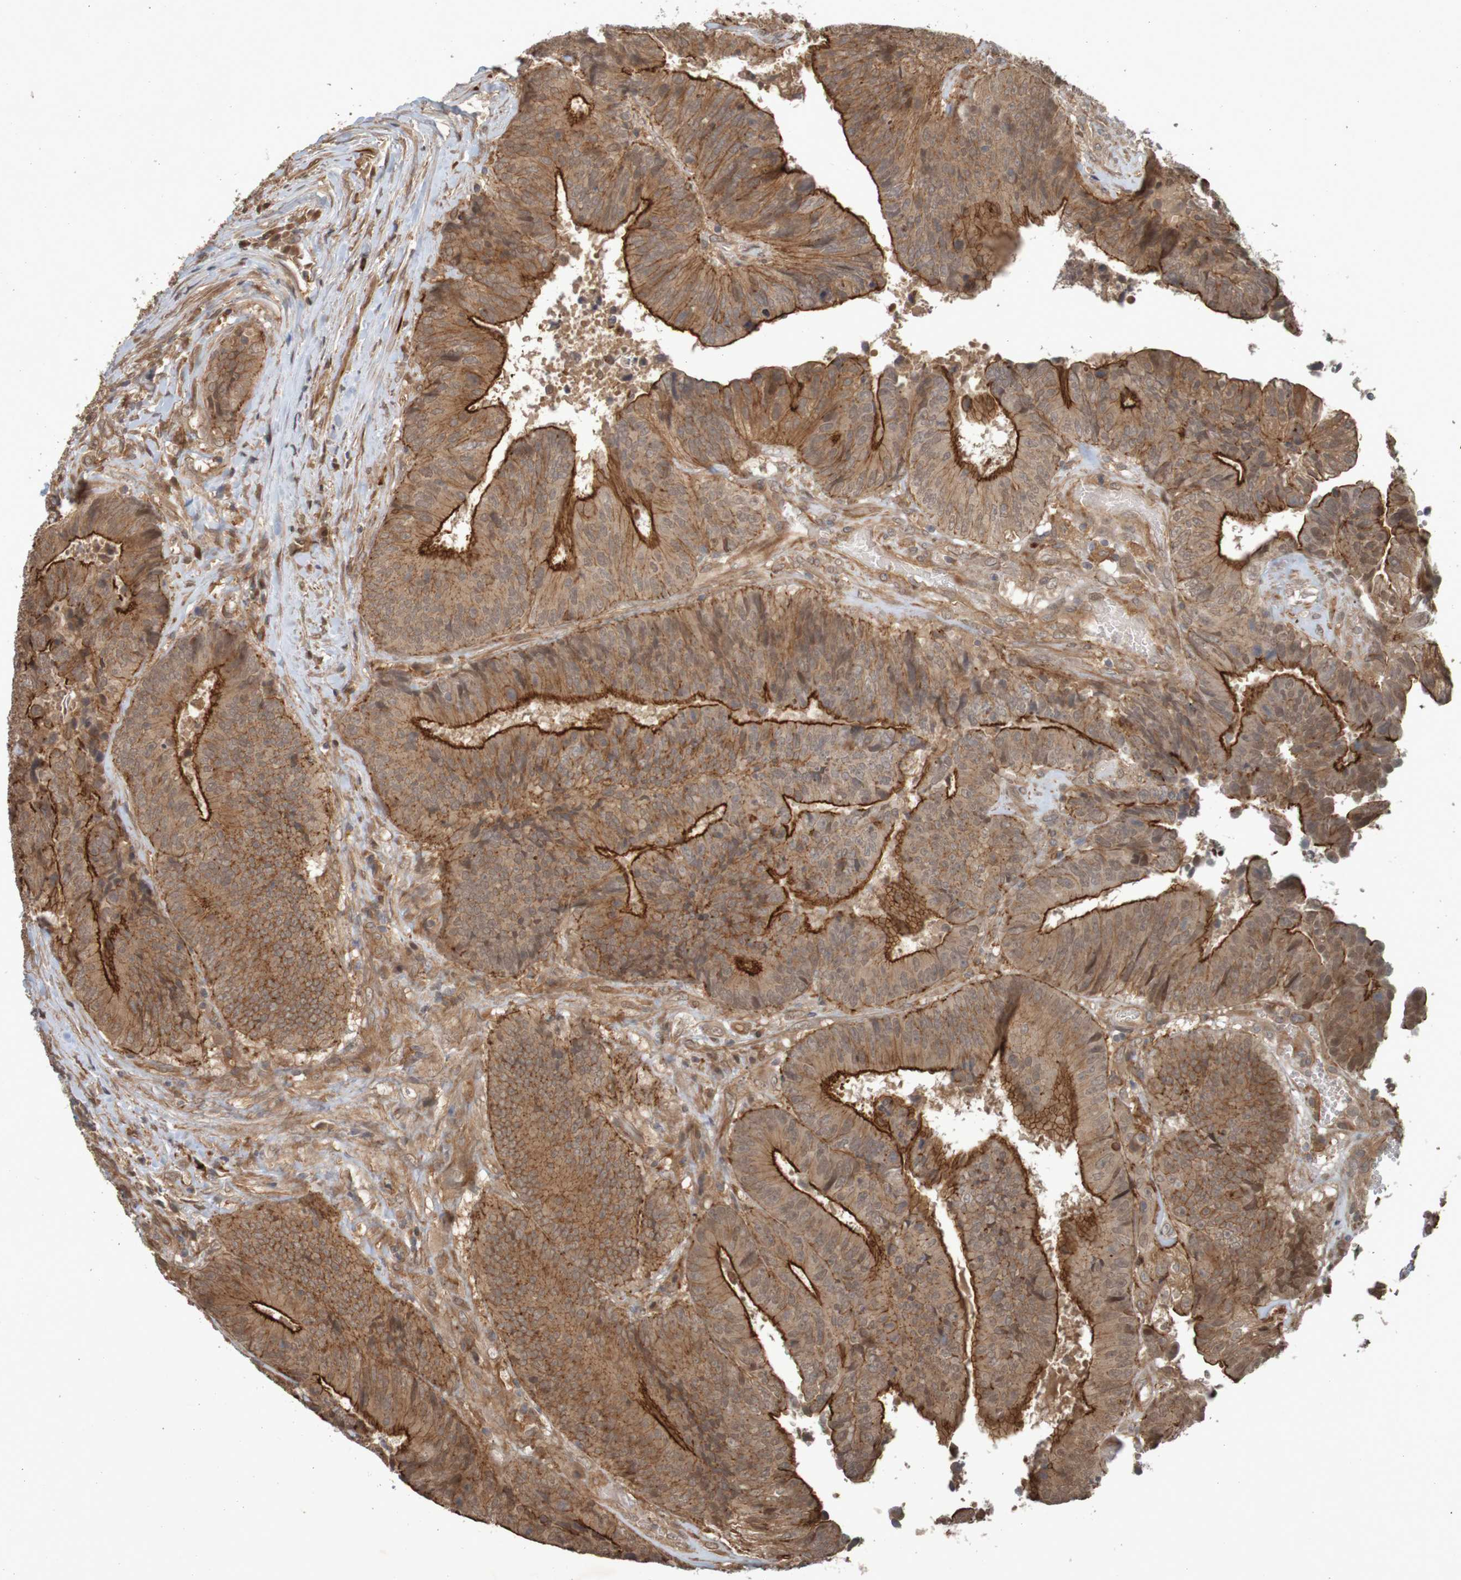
{"staining": {"intensity": "strong", "quantity": ">75%", "location": "cytoplasmic/membranous"}, "tissue": "colorectal cancer", "cell_type": "Tumor cells", "image_type": "cancer", "snomed": [{"axis": "morphology", "description": "Adenocarcinoma, NOS"}, {"axis": "topography", "description": "Rectum"}], "caption": "This image exhibits immunohistochemistry (IHC) staining of human colorectal adenocarcinoma, with high strong cytoplasmic/membranous expression in about >75% of tumor cells.", "gene": "ARHGEF11", "patient": {"sex": "male", "age": 72}}